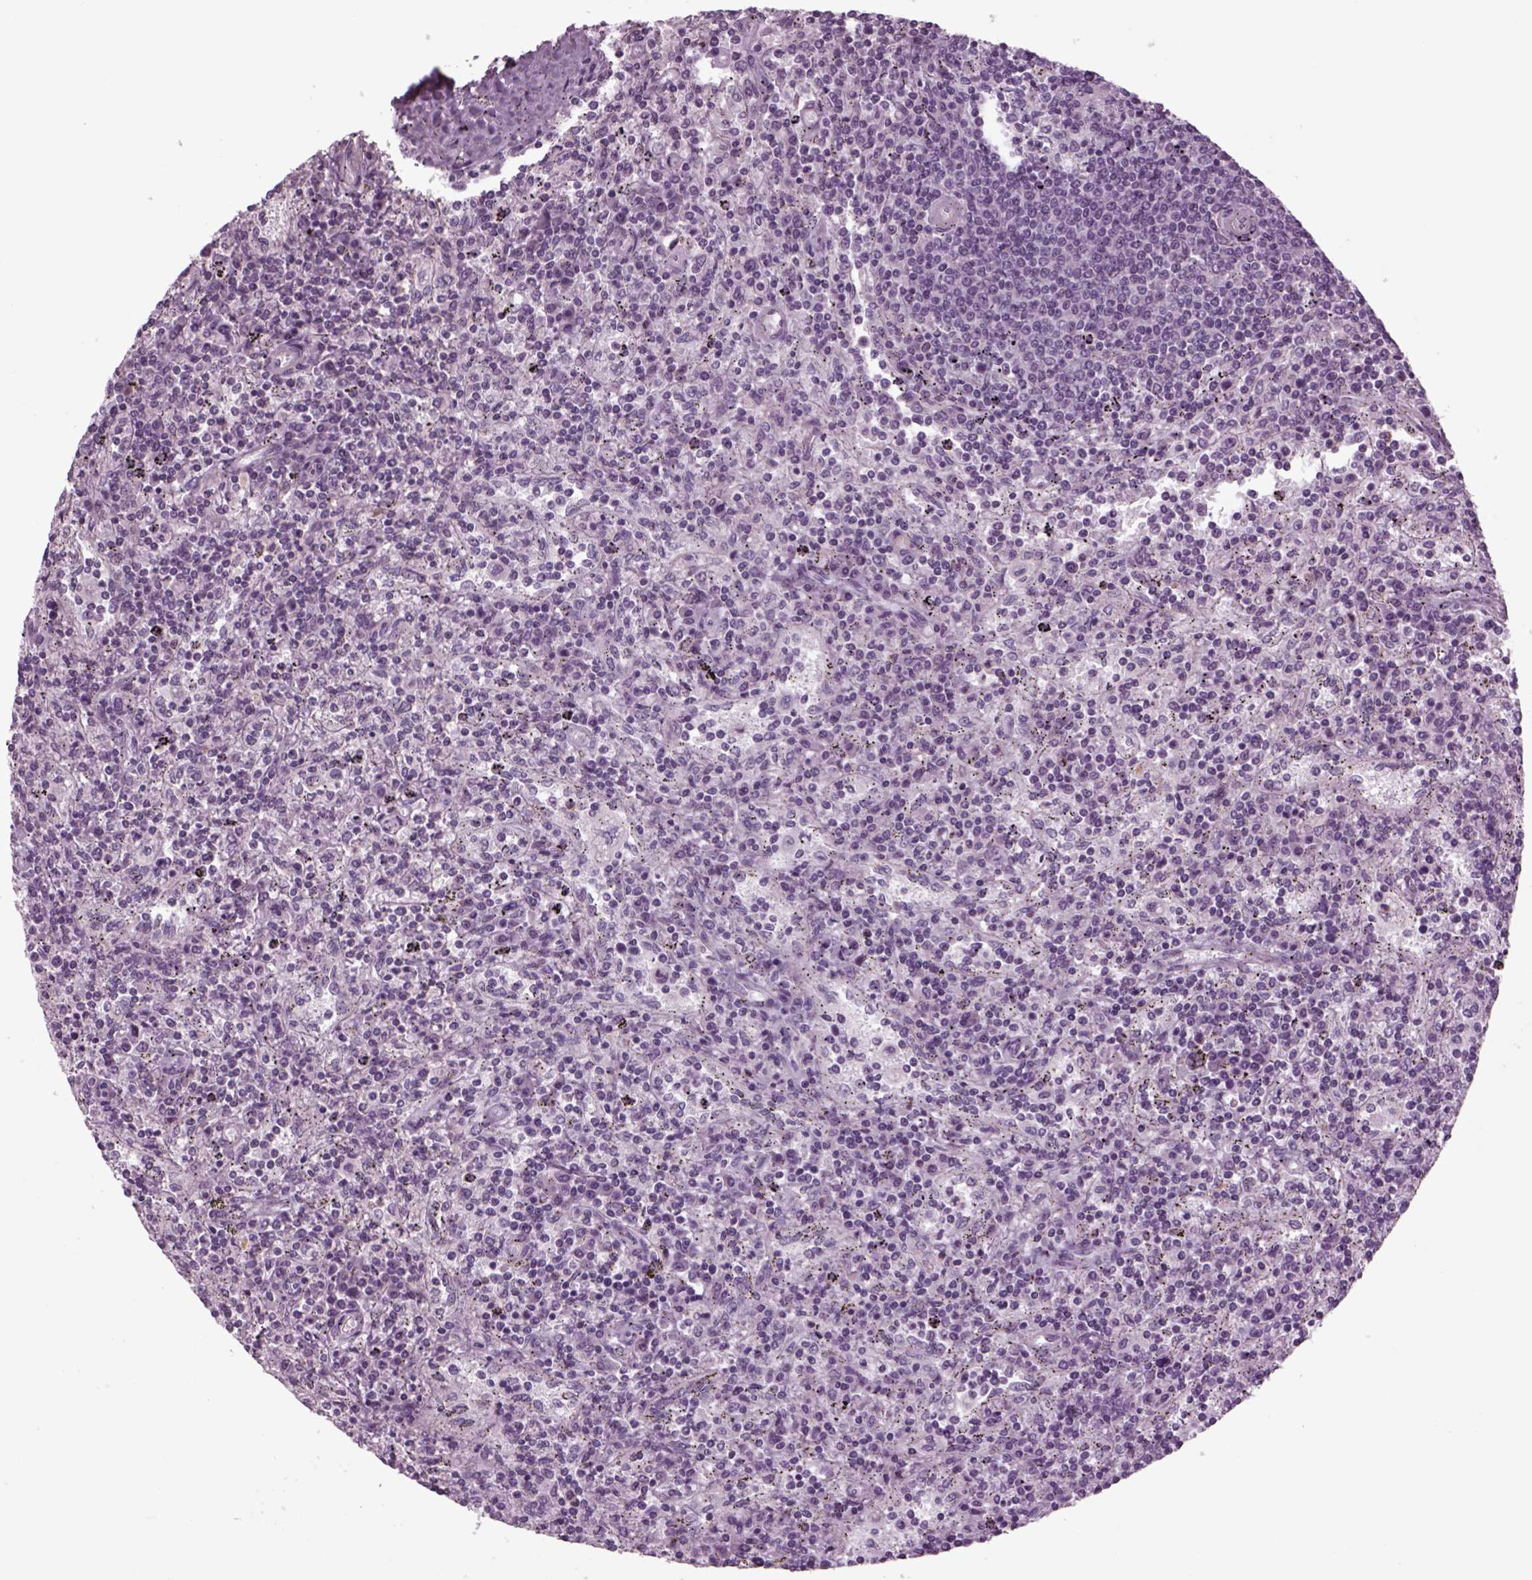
{"staining": {"intensity": "negative", "quantity": "none", "location": "none"}, "tissue": "lymphoma", "cell_type": "Tumor cells", "image_type": "cancer", "snomed": [{"axis": "morphology", "description": "Malignant lymphoma, non-Hodgkin's type, Low grade"}, {"axis": "topography", "description": "Spleen"}], "caption": "IHC photomicrograph of lymphoma stained for a protein (brown), which displays no expression in tumor cells.", "gene": "ODF3", "patient": {"sex": "male", "age": 62}}